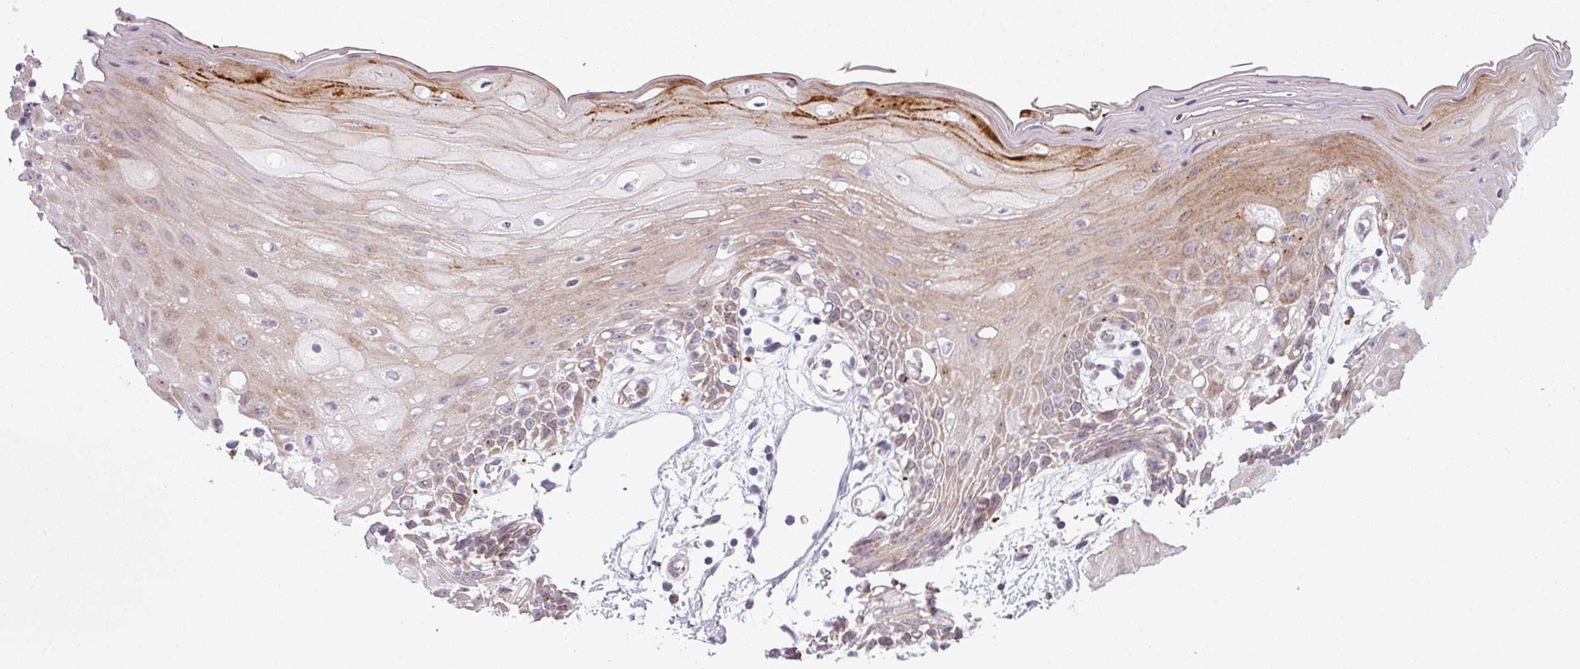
{"staining": {"intensity": "moderate", "quantity": "25%-75%", "location": "cytoplasmic/membranous,nuclear"}, "tissue": "oral mucosa", "cell_type": "Squamous epithelial cells", "image_type": "normal", "snomed": [{"axis": "morphology", "description": "Normal tissue, NOS"}, {"axis": "topography", "description": "Oral tissue"}, {"axis": "topography", "description": "Tounge, NOS"}], "caption": "Immunohistochemistry staining of benign oral mucosa, which demonstrates medium levels of moderate cytoplasmic/membranous,nuclear expression in about 25%-75% of squamous epithelial cells indicating moderate cytoplasmic/membranous,nuclear protein staining. The staining was performed using DAB (brown) for protein detection and nuclei were counterstained in hematoxylin (blue).", "gene": "MAP7D2", "patient": {"sex": "female", "age": 59}}